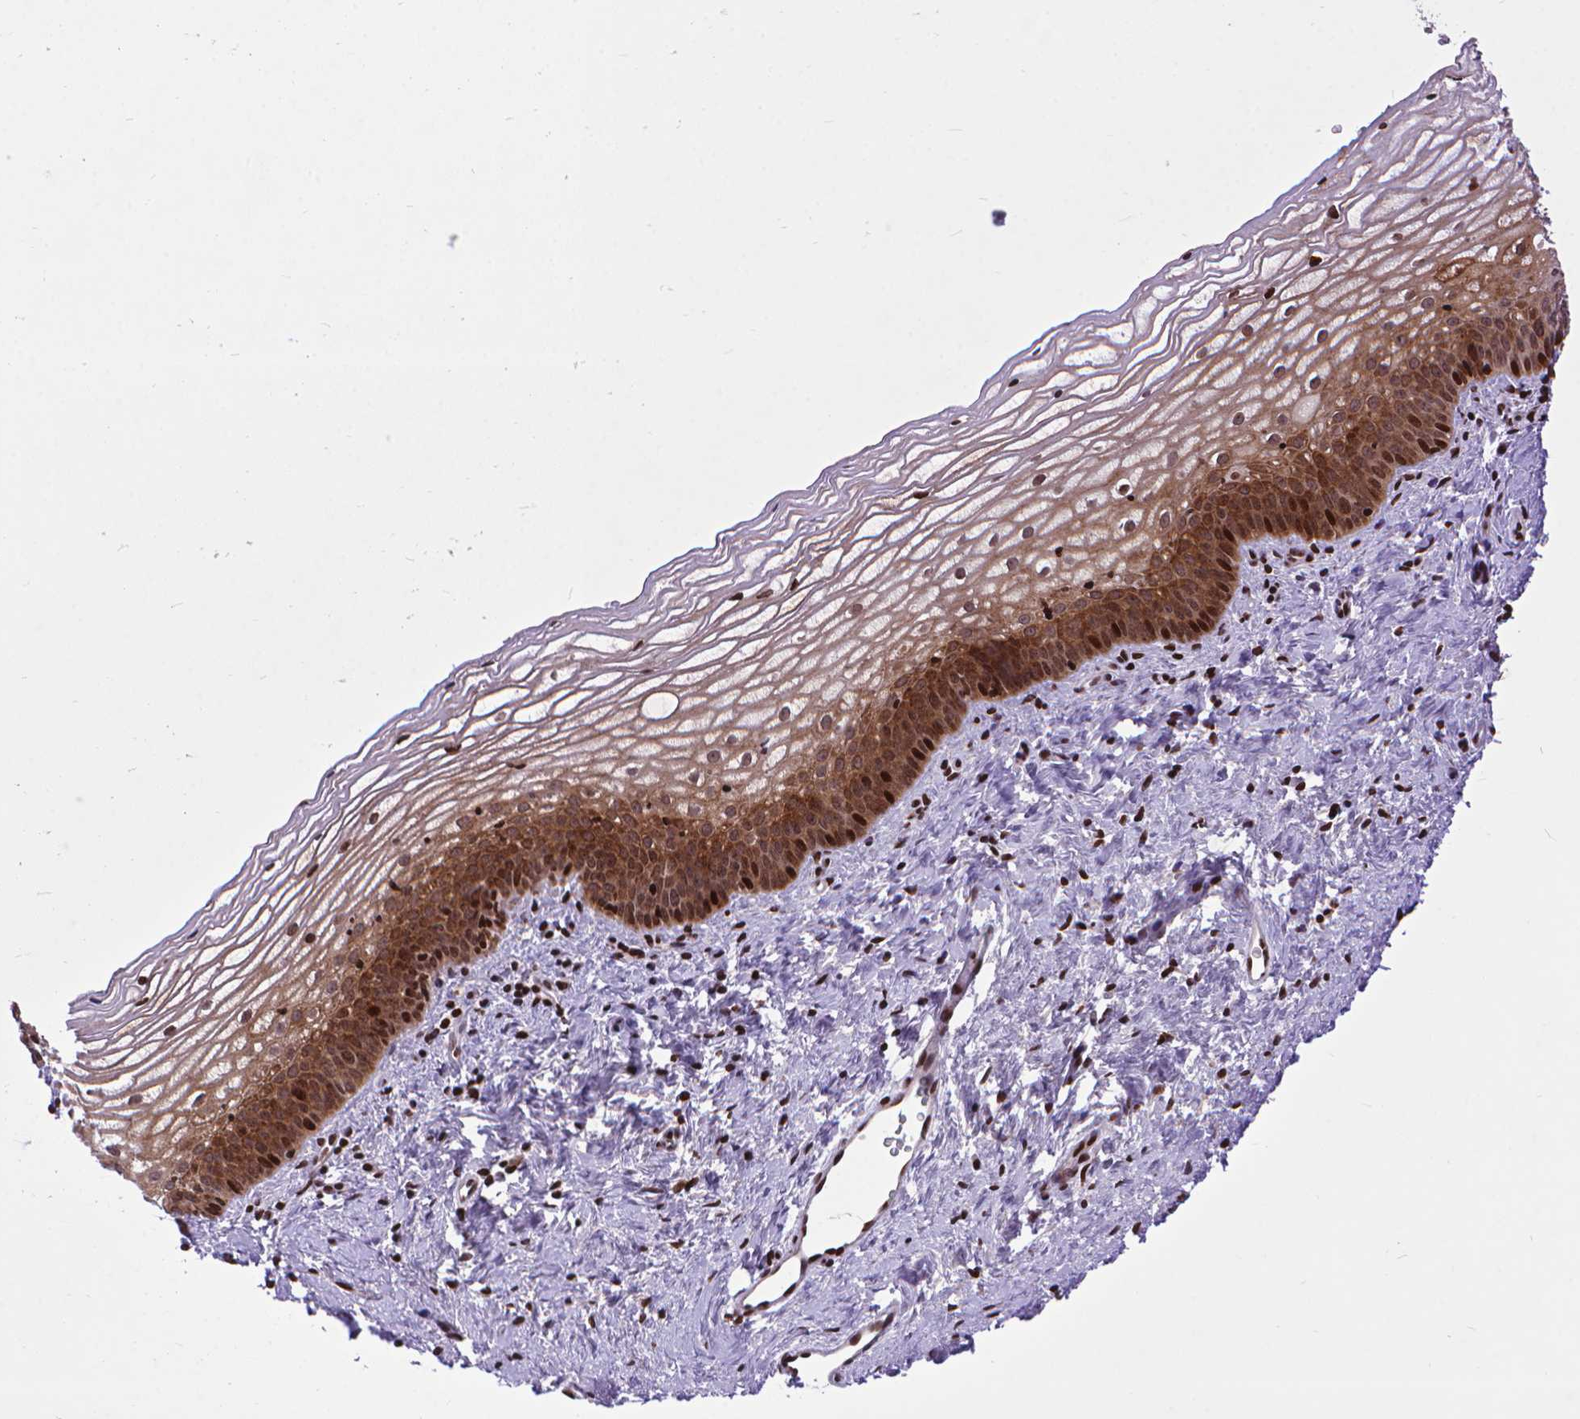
{"staining": {"intensity": "strong", "quantity": ">75%", "location": "nuclear"}, "tissue": "vagina", "cell_type": "Squamous epithelial cells", "image_type": "normal", "snomed": [{"axis": "morphology", "description": "Normal tissue, NOS"}, {"axis": "topography", "description": "Vagina"}], "caption": "A histopathology image of human vagina stained for a protein shows strong nuclear brown staining in squamous epithelial cells. Nuclei are stained in blue.", "gene": "AMER1", "patient": {"sex": "female", "age": 44}}